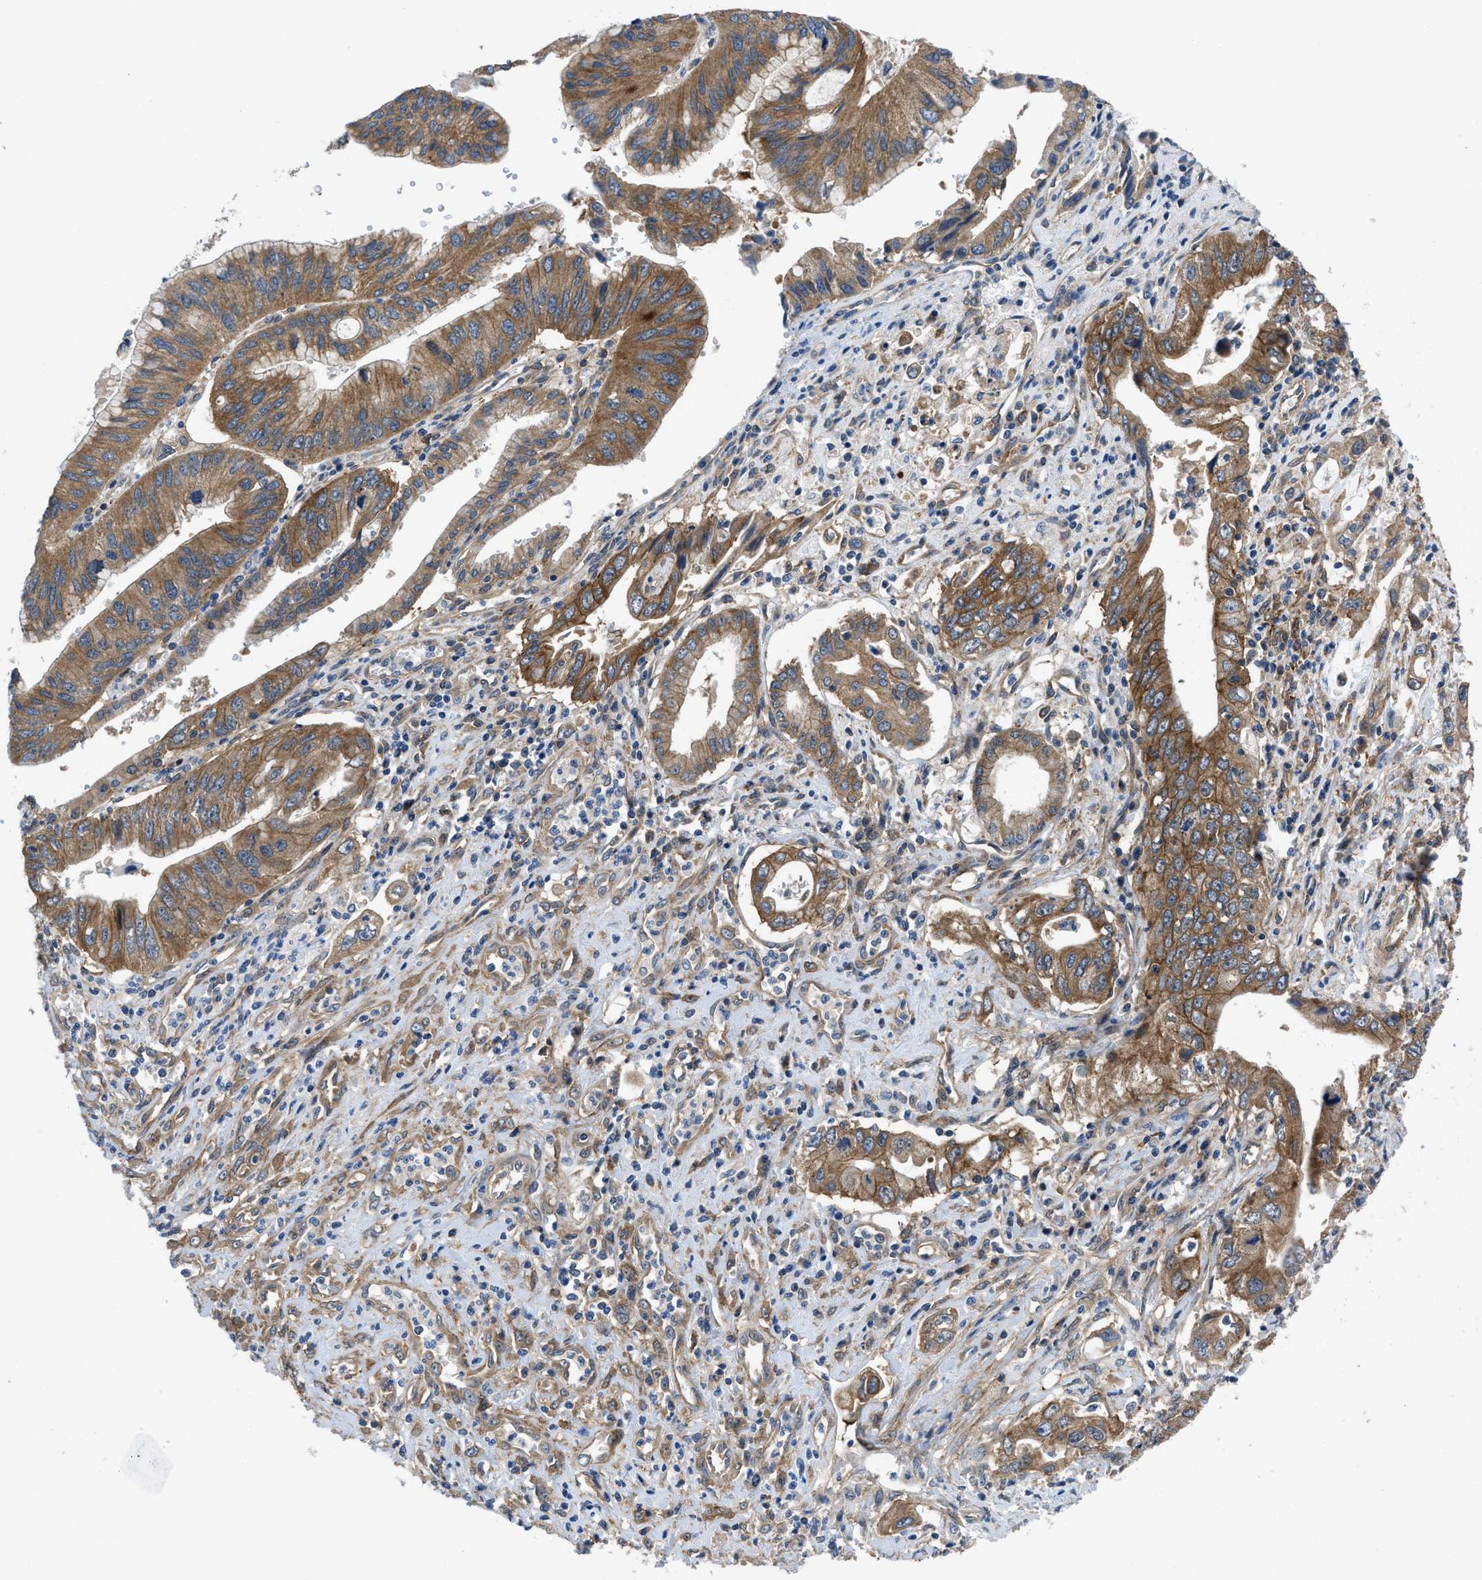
{"staining": {"intensity": "moderate", "quantity": ">75%", "location": "cytoplasmic/membranous"}, "tissue": "pancreatic cancer", "cell_type": "Tumor cells", "image_type": "cancer", "snomed": [{"axis": "morphology", "description": "Adenocarcinoma, NOS"}, {"axis": "topography", "description": "Pancreas"}], "caption": "This is an image of IHC staining of adenocarcinoma (pancreatic), which shows moderate expression in the cytoplasmic/membranous of tumor cells.", "gene": "PANX1", "patient": {"sex": "female", "age": 73}}